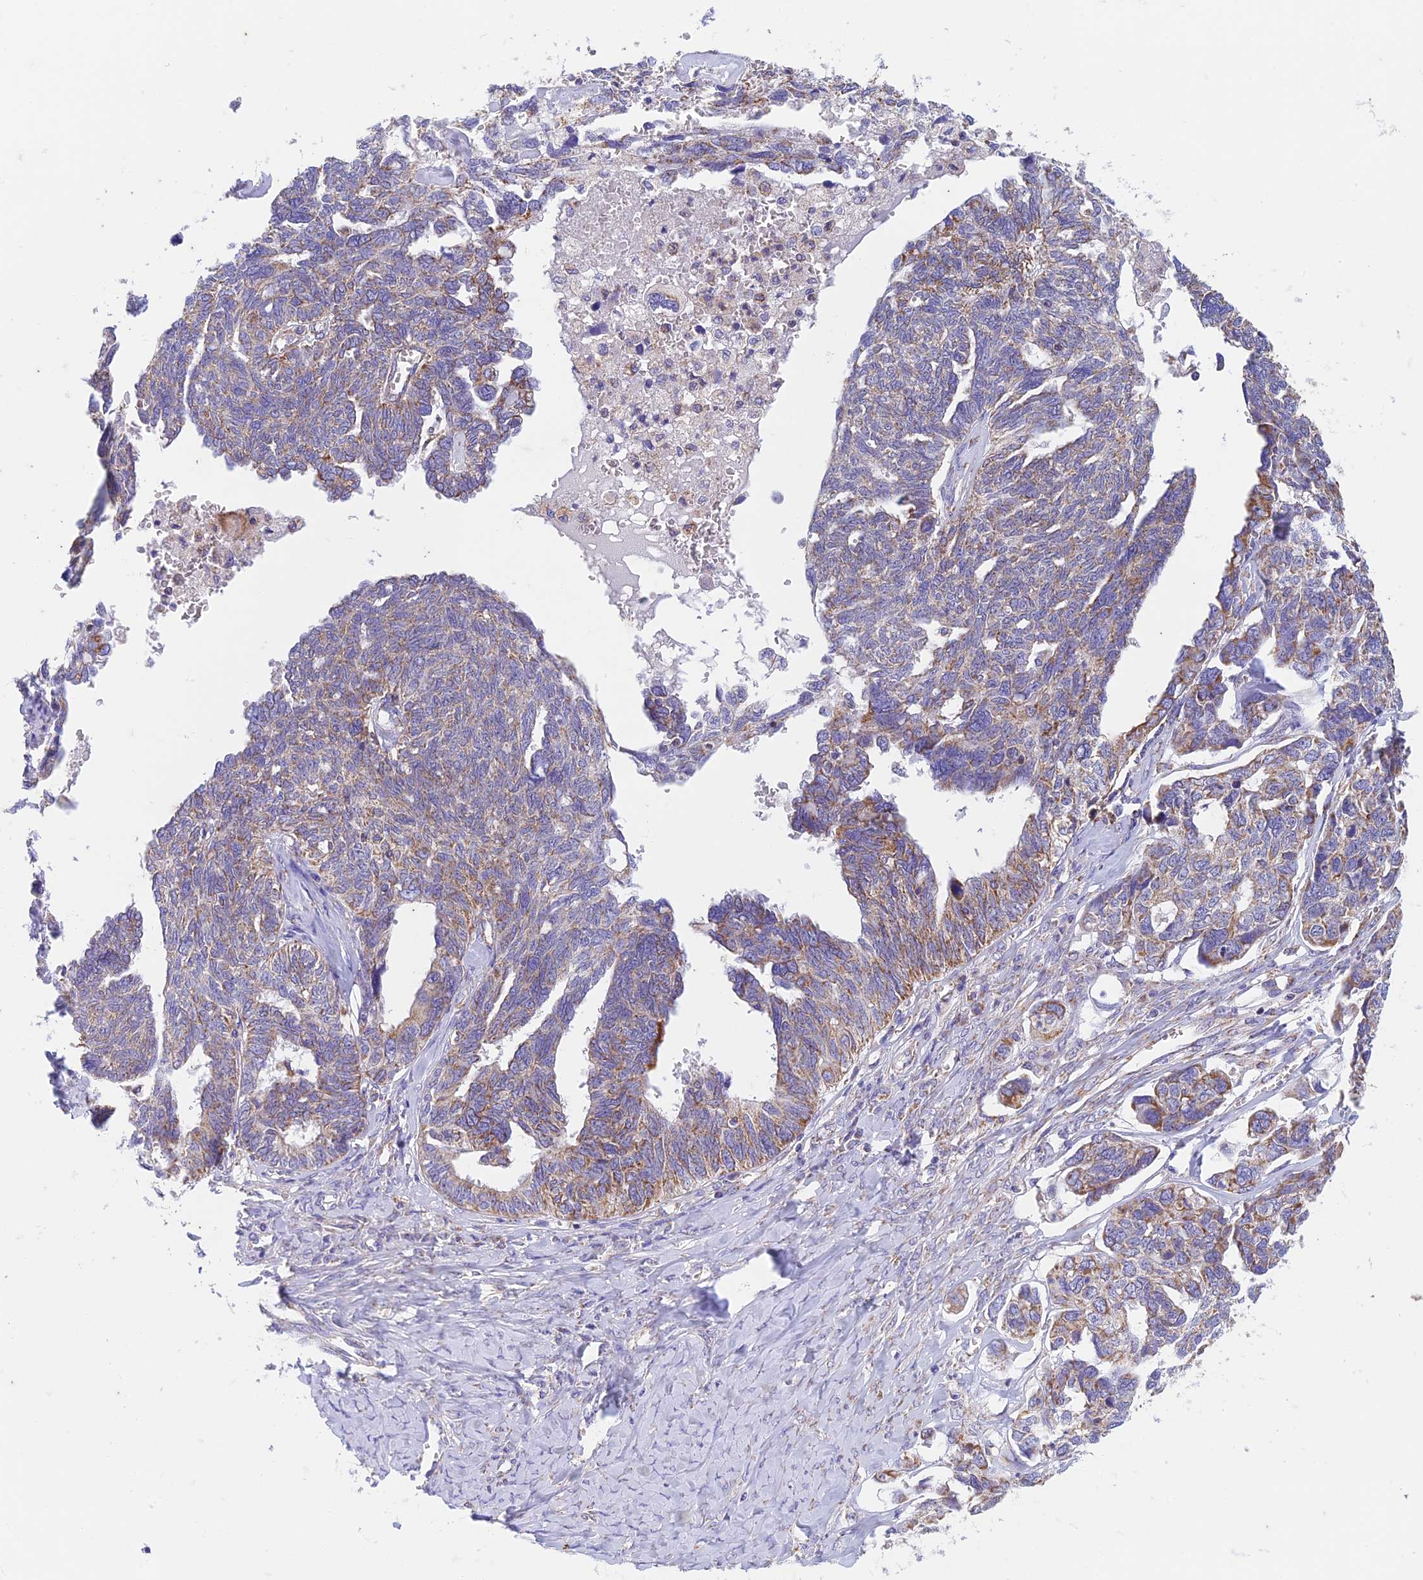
{"staining": {"intensity": "moderate", "quantity": "25%-75%", "location": "cytoplasmic/membranous"}, "tissue": "ovarian cancer", "cell_type": "Tumor cells", "image_type": "cancer", "snomed": [{"axis": "morphology", "description": "Cystadenocarcinoma, serous, NOS"}, {"axis": "topography", "description": "Ovary"}], "caption": "A photomicrograph of human serous cystadenocarcinoma (ovarian) stained for a protein demonstrates moderate cytoplasmic/membranous brown staining in tumor cells.", "gene": "ZNF181", "patient": {"sex": "female", "age": 79}}